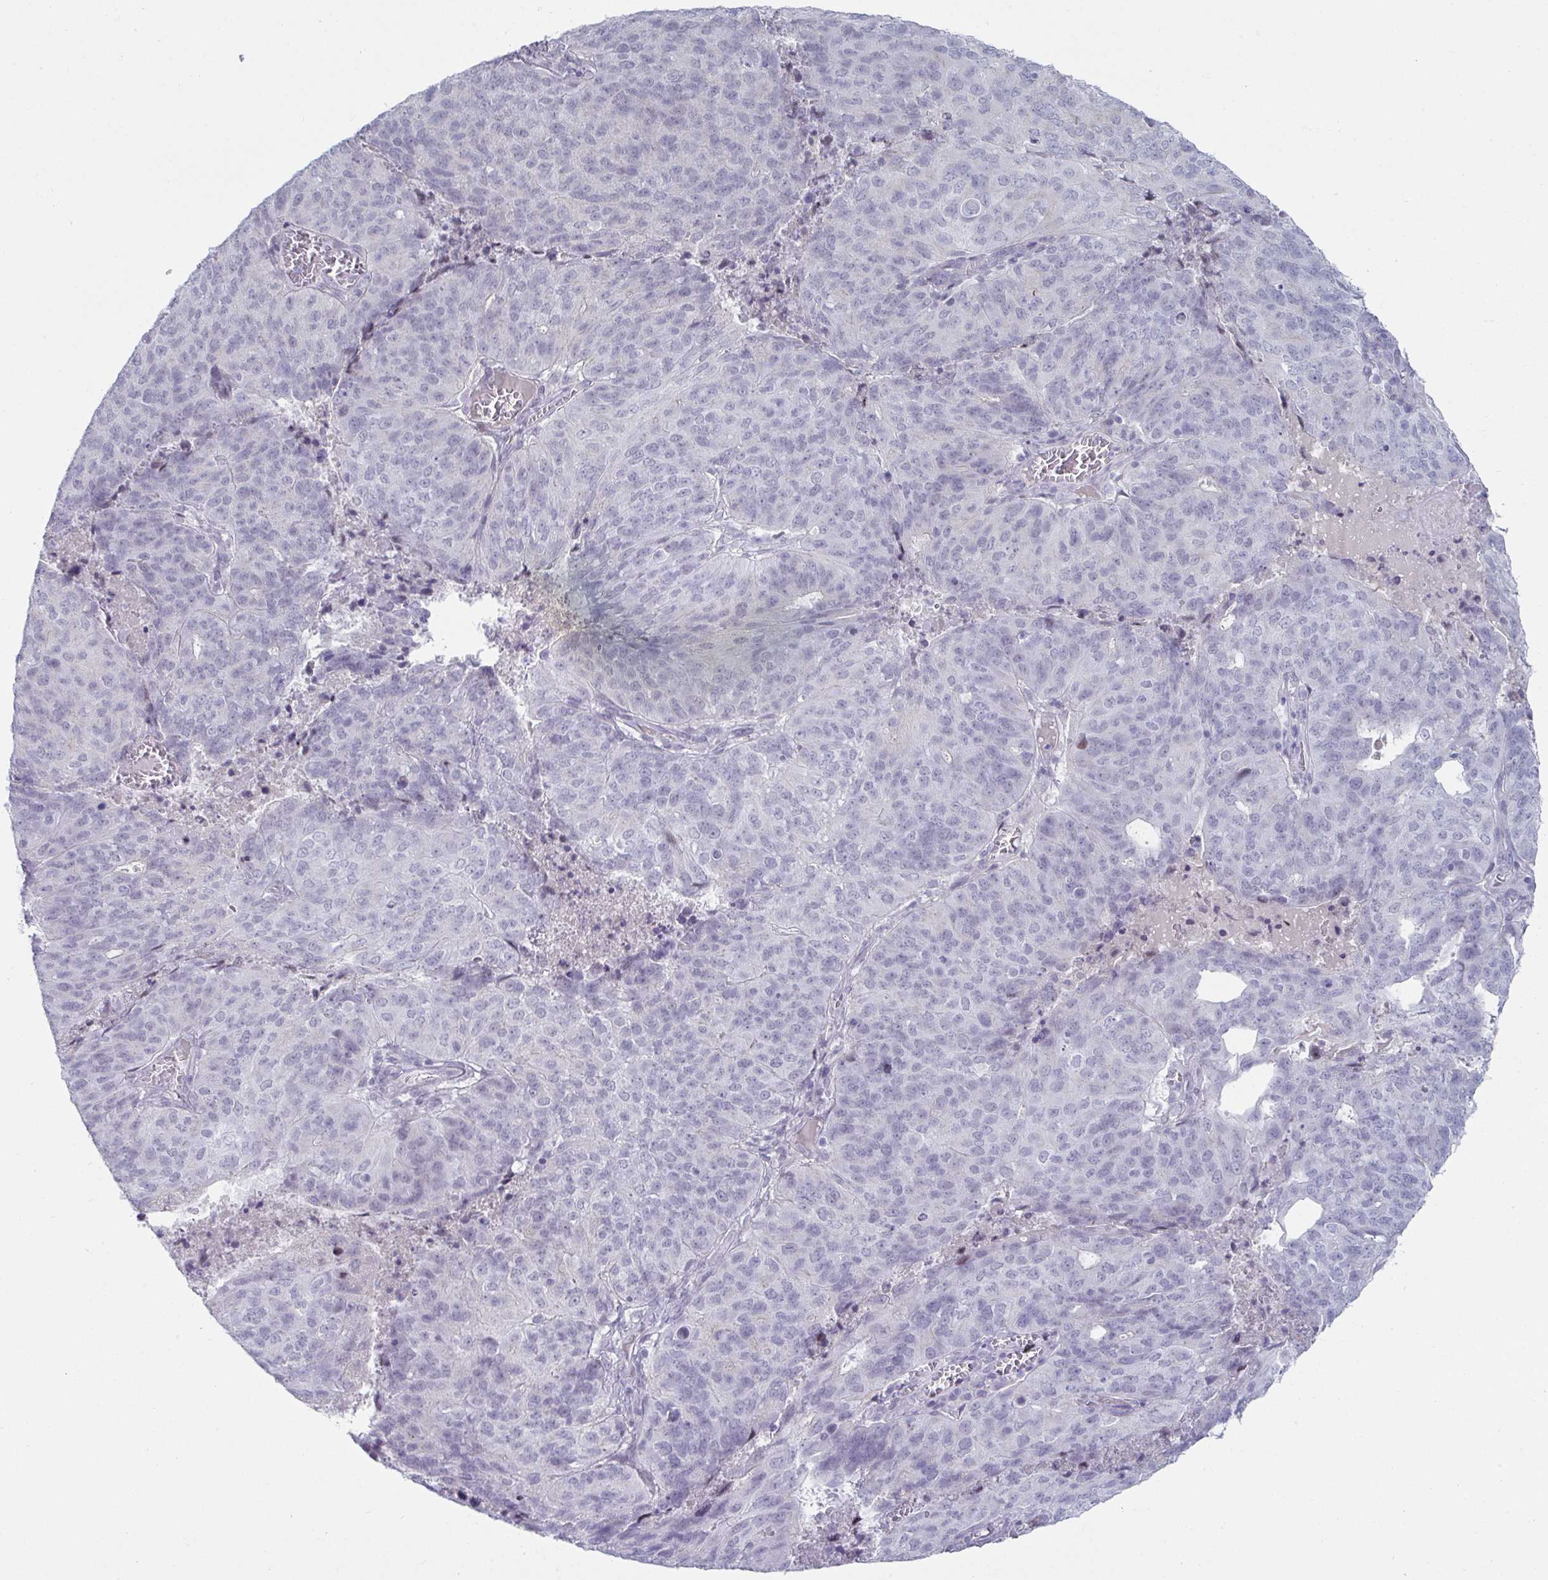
{"staining": {"intensity": "negative", "quantity": "none", "location": "none"}, "tissue": "endometrial cancer", "cell_type": "Tumor cells", "image_type": "cancer", "snomed": [{"axis": "morphology", "description": "Adenocarcinoma, NOS"}, {"axis": "topography", "description": "Endometrium"}], "caption": "The immunohistochemistry (IHC) photomicrograph has no significant staining in tumor cells of endometrial cancer tissue.", "gene": "VSIG10L", "patient": {"sex": "female", "age": 82}}